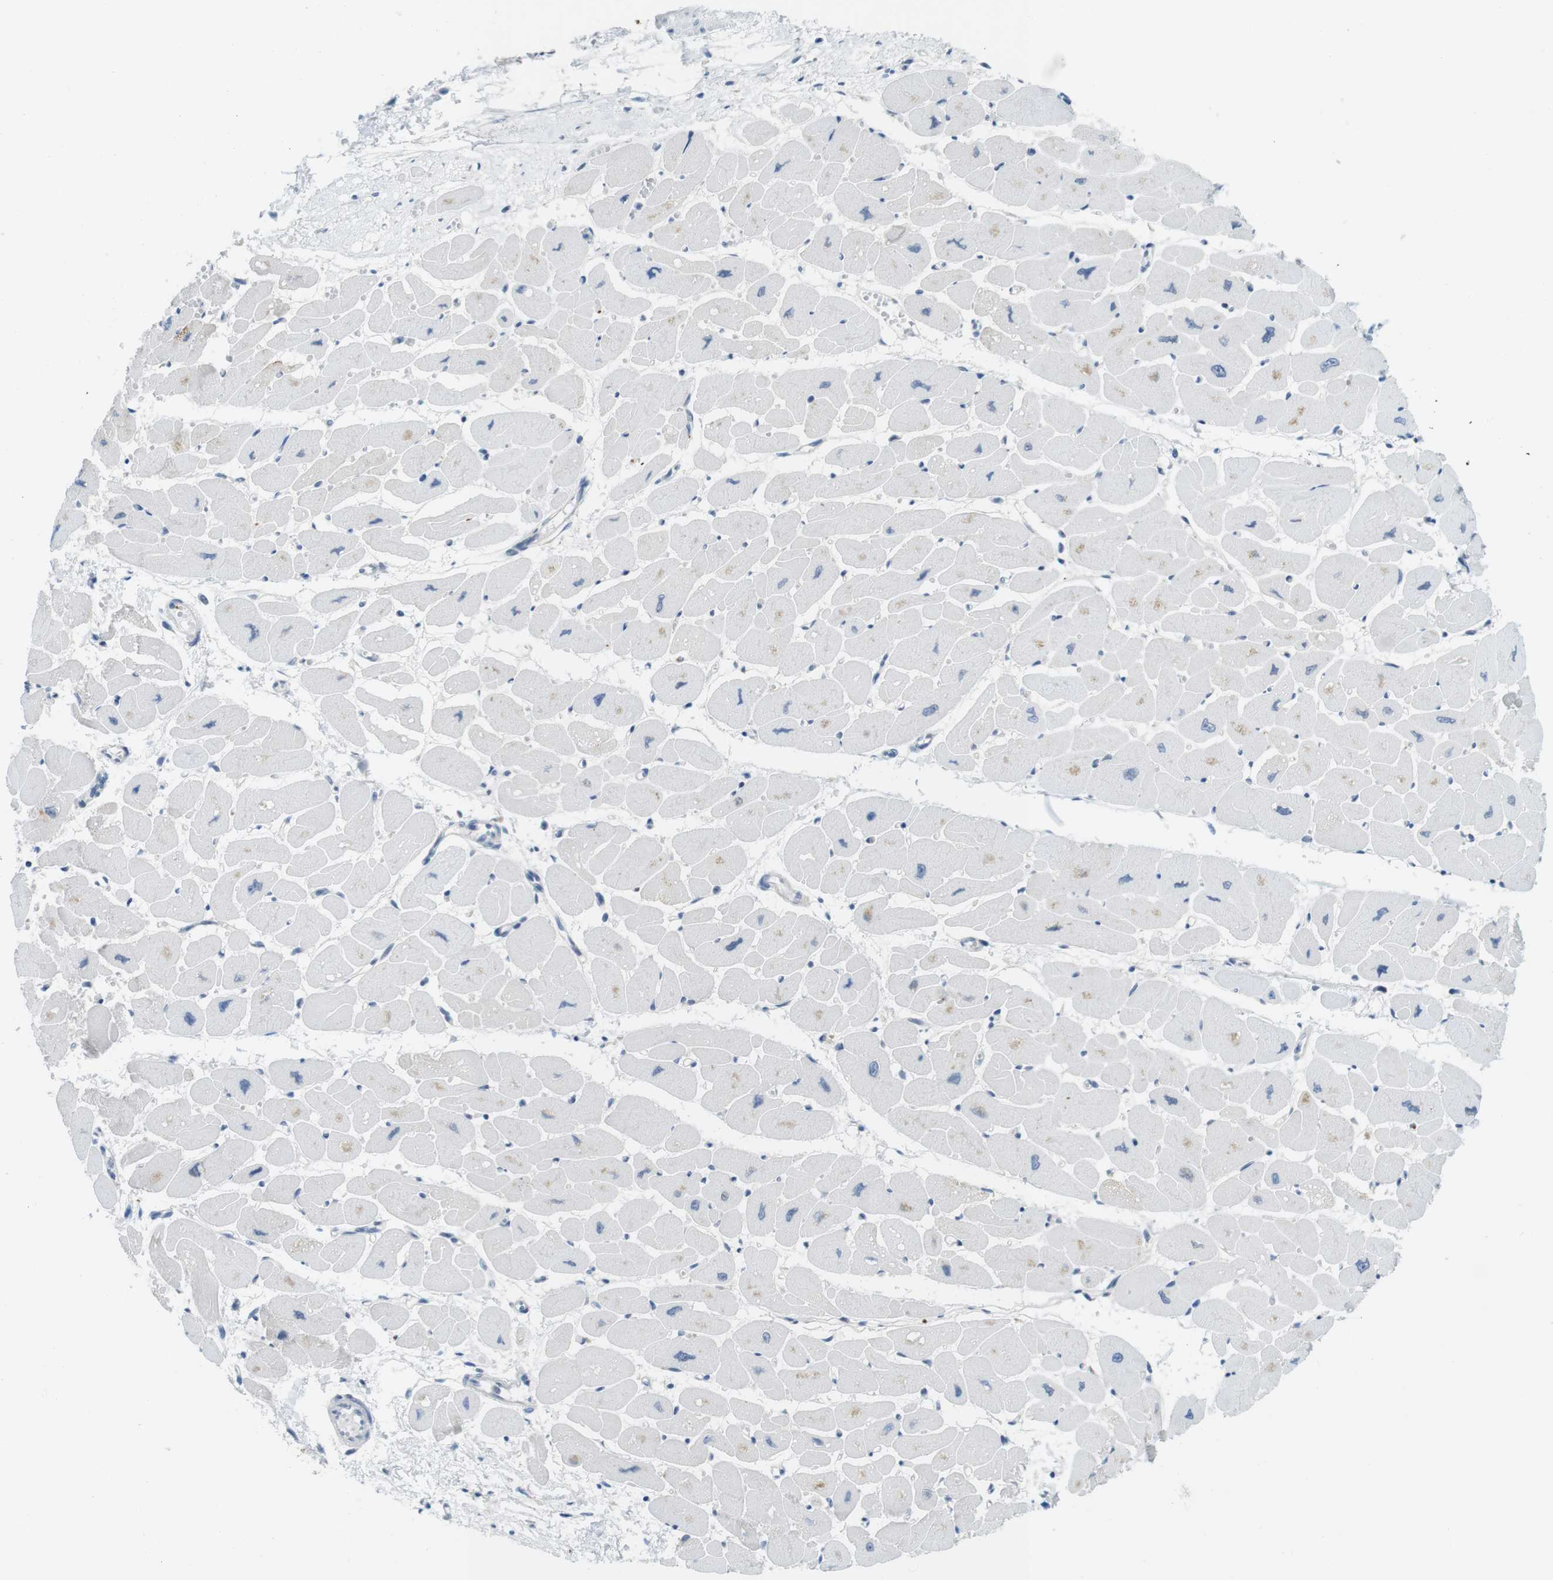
{"staining": {"intensity": "weak", "quantity": "<25%", "location": "cytoplasmic/membranous"}, "tissue": "heart muscle", "cell_type": "Cardiomyocytes", "image_type": "normal", "snomed": [{"axis": "morphology", "description": "Normal tissue, NOS"}, {"axis": "topography", "description": "Heart"}], "caption": "This is an immunohistochemistry (IHC) photomicrograph of benign human heart muscle. There is no positivity in cardiomyocytes.", "gene": "CASP2", "patient": {"sex": "female", "age": 54}}